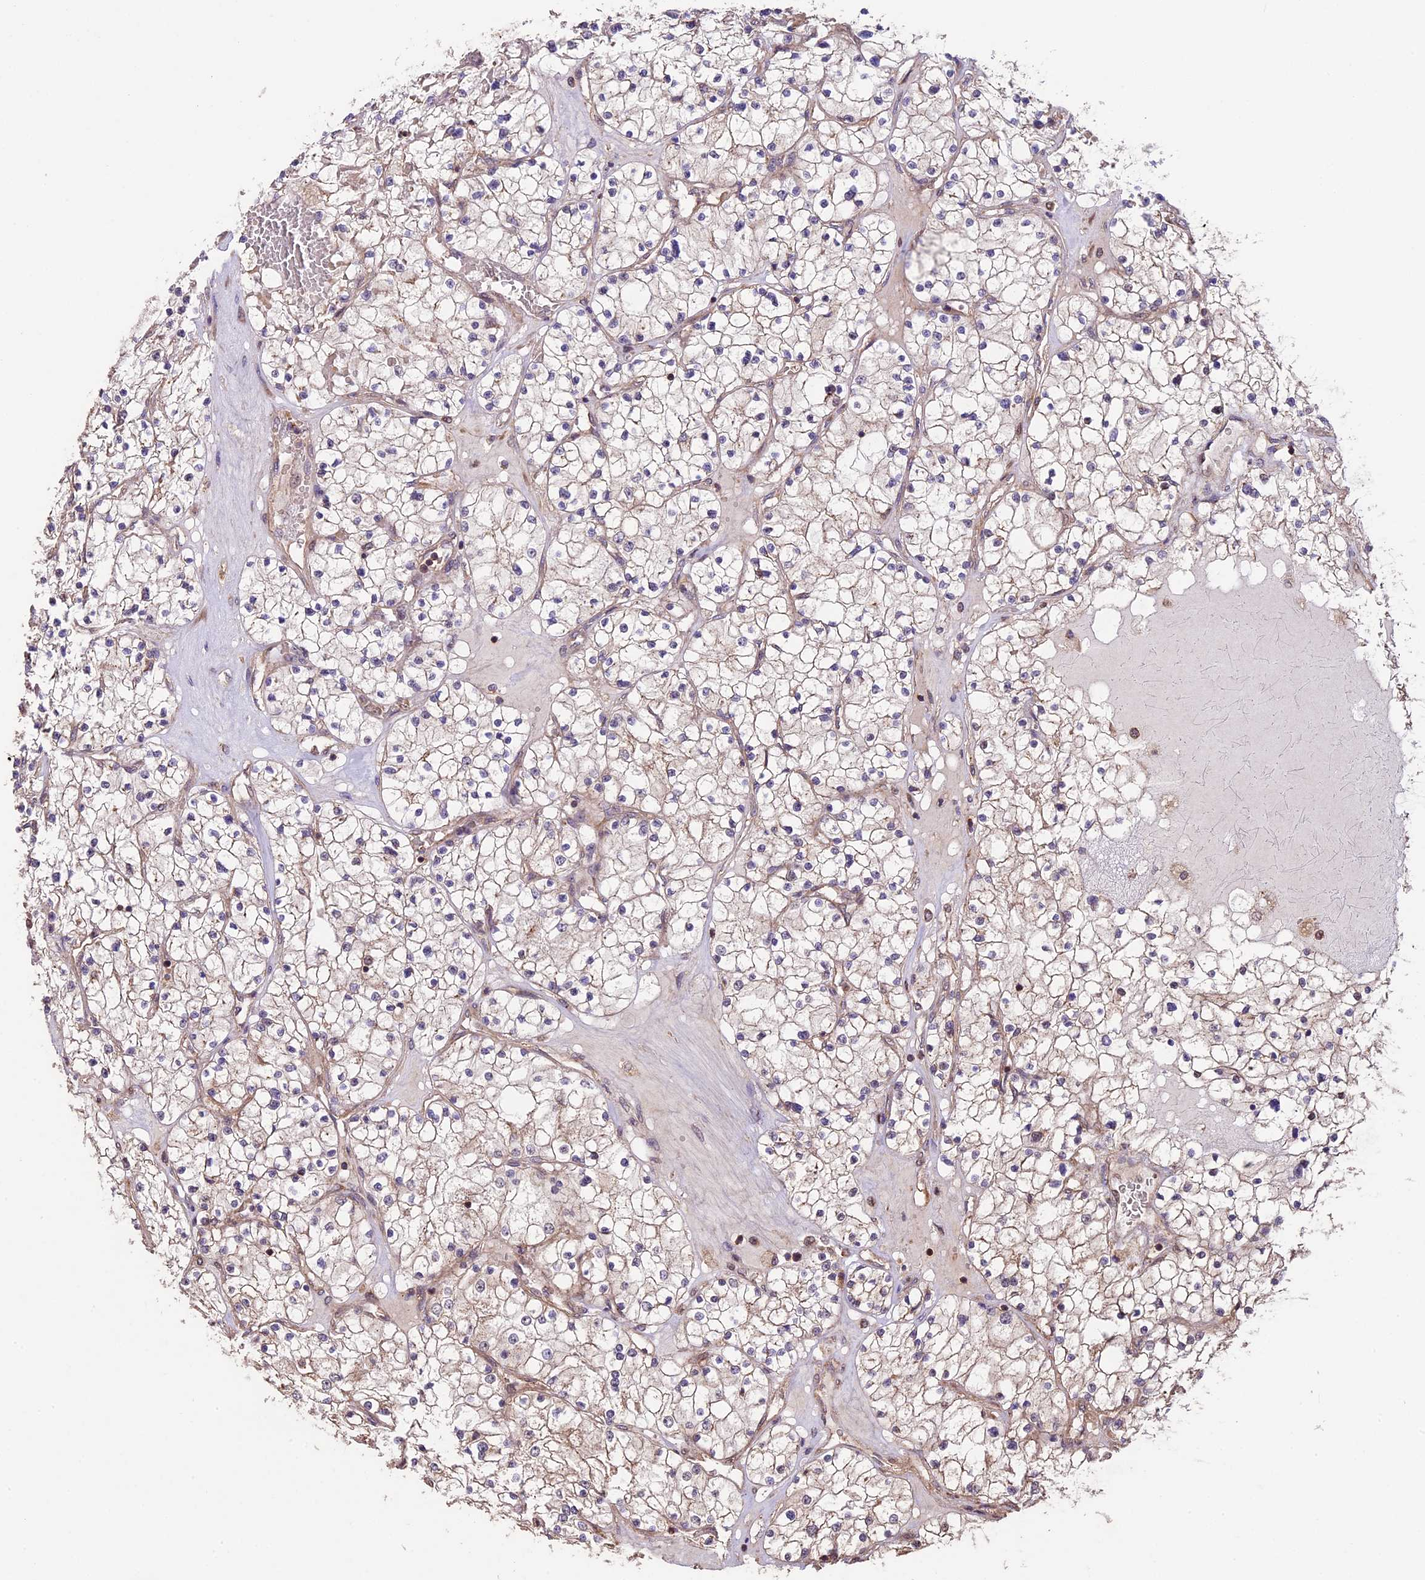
{"staining": {"intensity": "negative", "quantity": "none", "location": "none"}, "tissue": "renal cancer", "cell_type": "Tumor cells", "image_type": "cancer", "snomed": [{"axis": "morphology", "description": "Normal tissue, NOS"}, {"axis": "morphology", "description": "Adenocarcinoma, NOS"}, {"axis": "topography", "description": "Kidney"}], "caption": "Immunohistochemical staining of human renal adenocarcinoma shows no significant staining in tumor cells. (DAB (3,3'-diaminobenzidine) IHC, high magnification).", "gene": "BCAS4", "patient": {"sex": "male", "age": 68}}